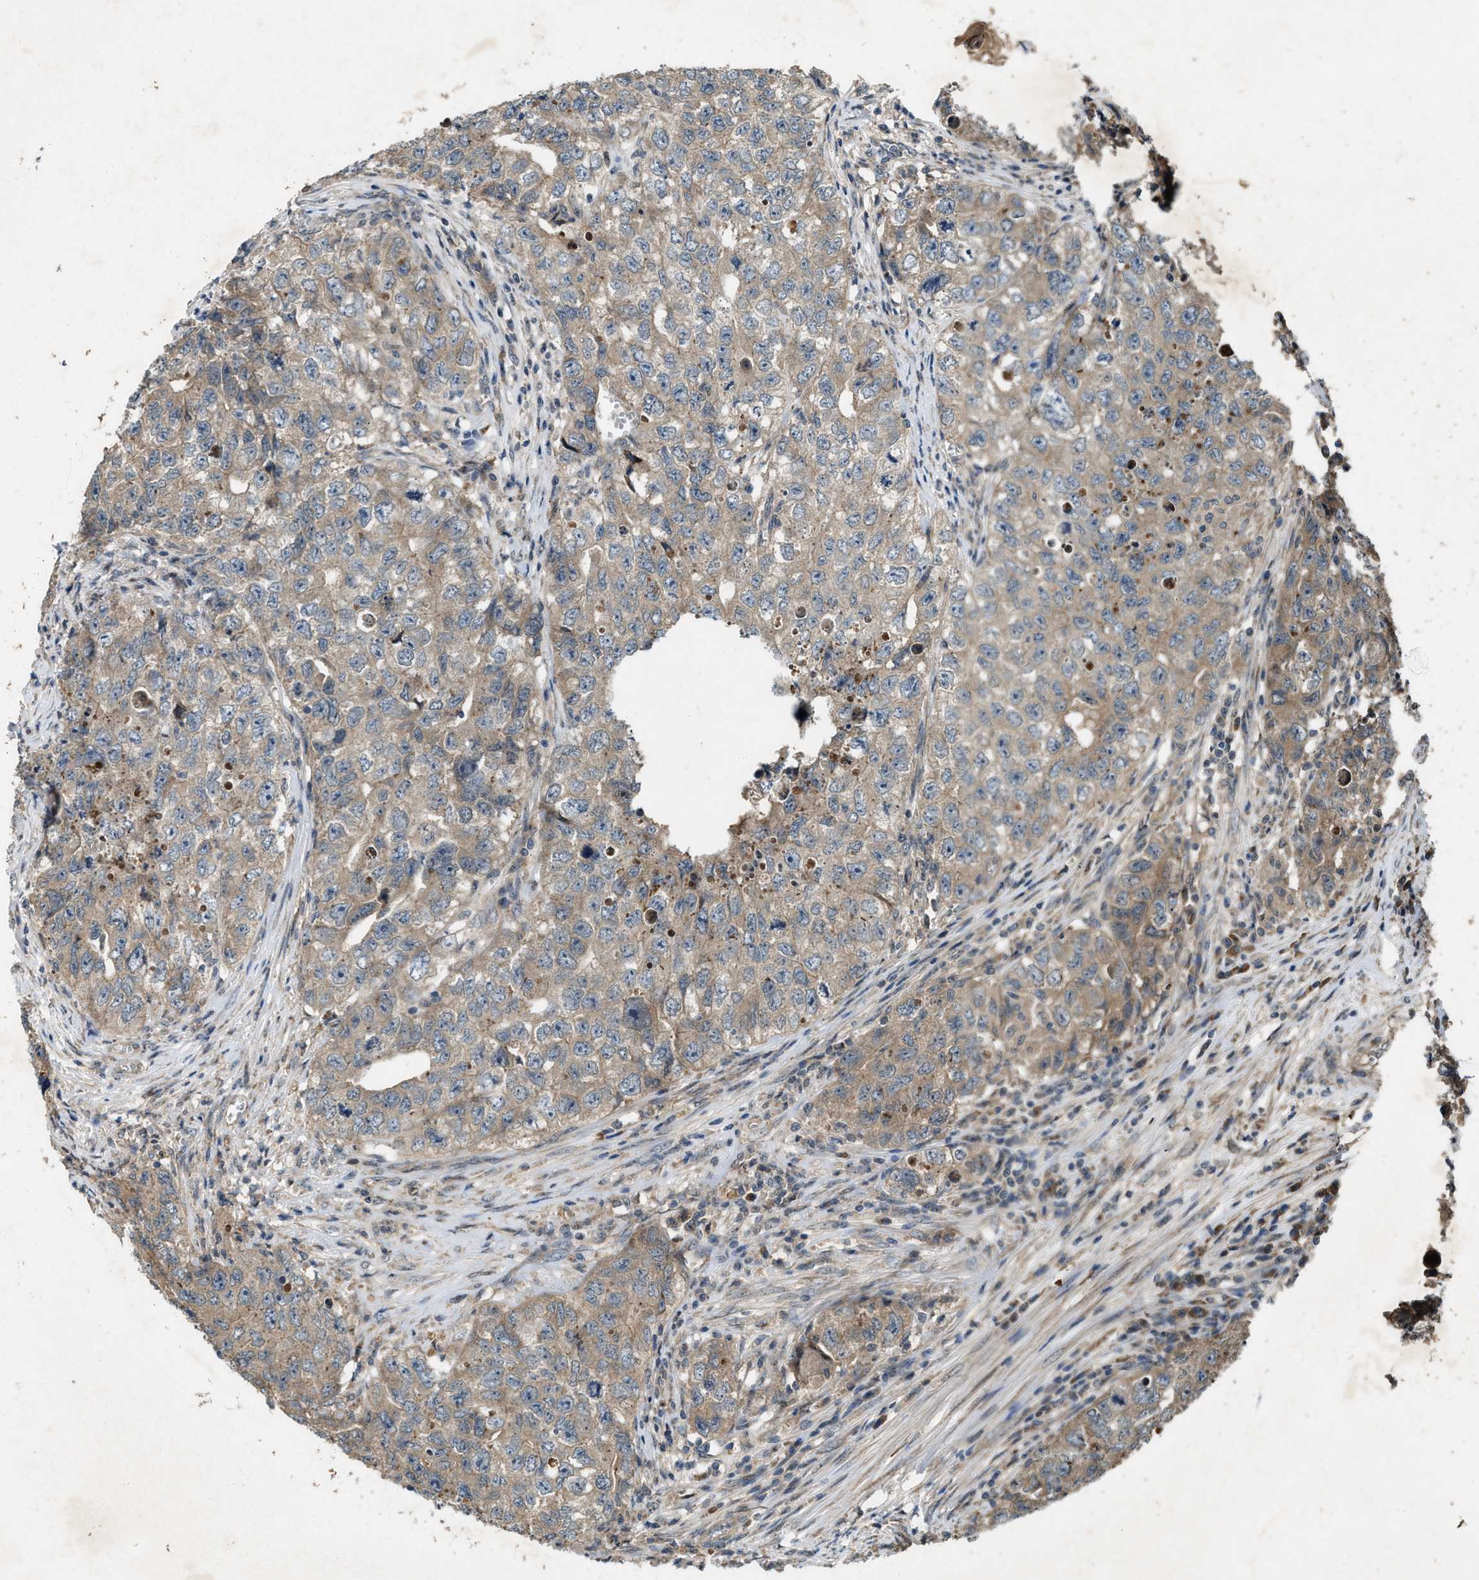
{"staining": {"intensity": "weak", "quantity": ">75%", "location": "cytoplasmic/membranous"}, "tissue": "testis cancer", "cell_type": "Tumor cells", "image_type": "cancer", "snomed": [{"axis": "morphology", "description": "Seminoma, NOS"}, {"axis": "morphology", "description": "Carcinoma, Embryonal, NOS"}, {"axis": "topography", "description": "Testis"}], "caption": "Protein staining shows weak cytoplasmic/membranous staining in approximately >75% of tumor cells in testis seminoma.", "gene": "PDP2", "patient": {"sex": "male", "age": 43}}